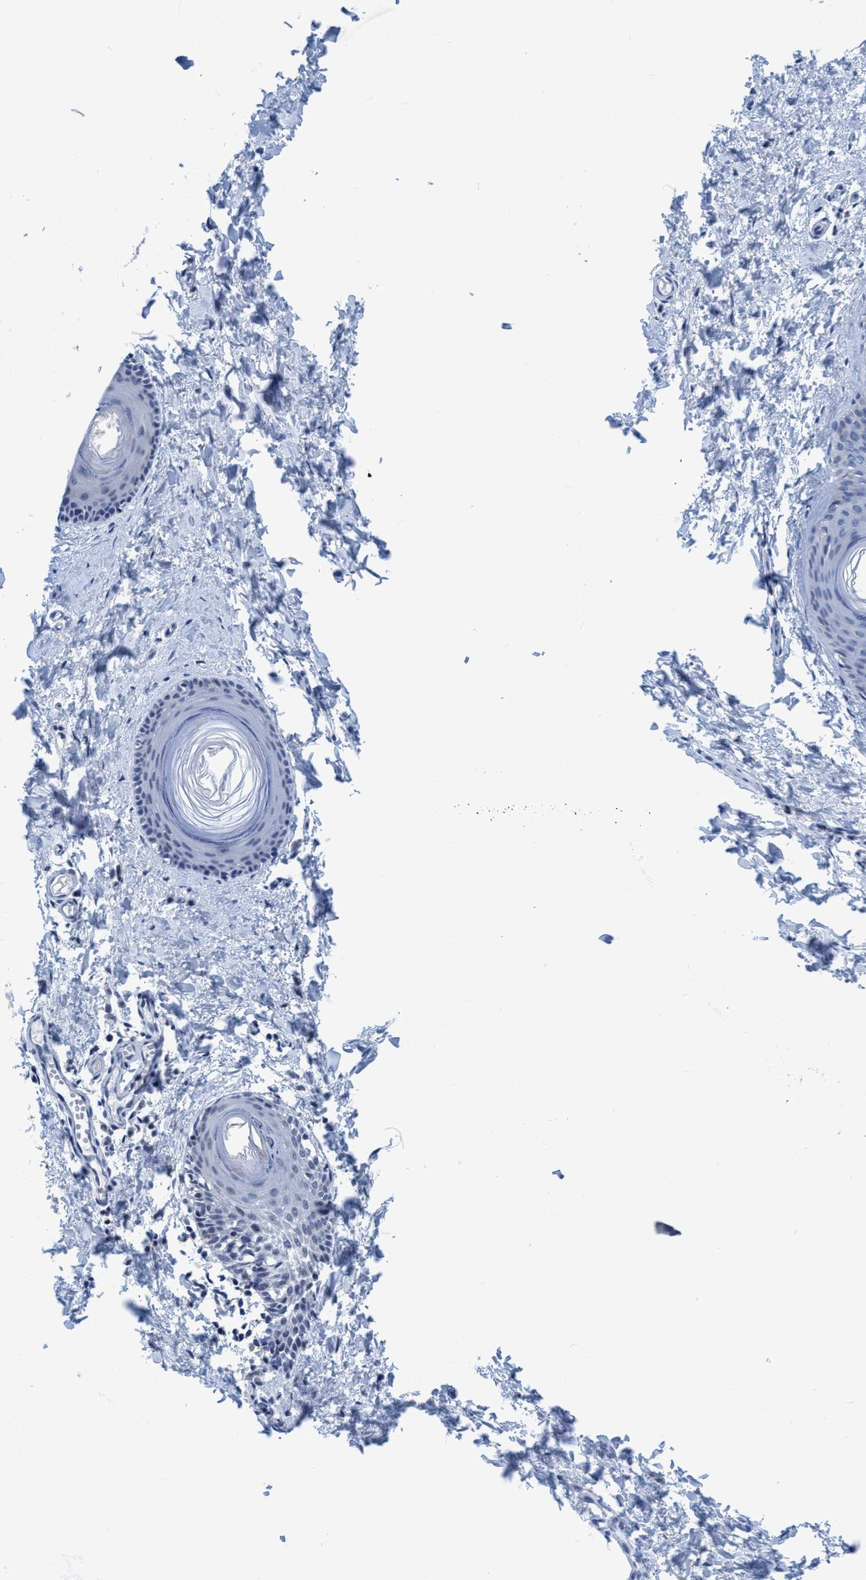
{"staining": {"intensity": "negative", "quantity": "none", "location": "none"}, "tissue": "skin", "cell_type": "Fibroblasts", "image_type": "normal", "snomed": [{"axis": "morphology", "description": "Normal tissue, NOS"}, {"axis": "topography", "description": "Skin"}], "caption": "This is an immunohistochemistry histopathology image of benign human skin. There is no staining in fibroblasts.", "gene": "DNAI1", "patient": {"sex": "female", "age": 27}}